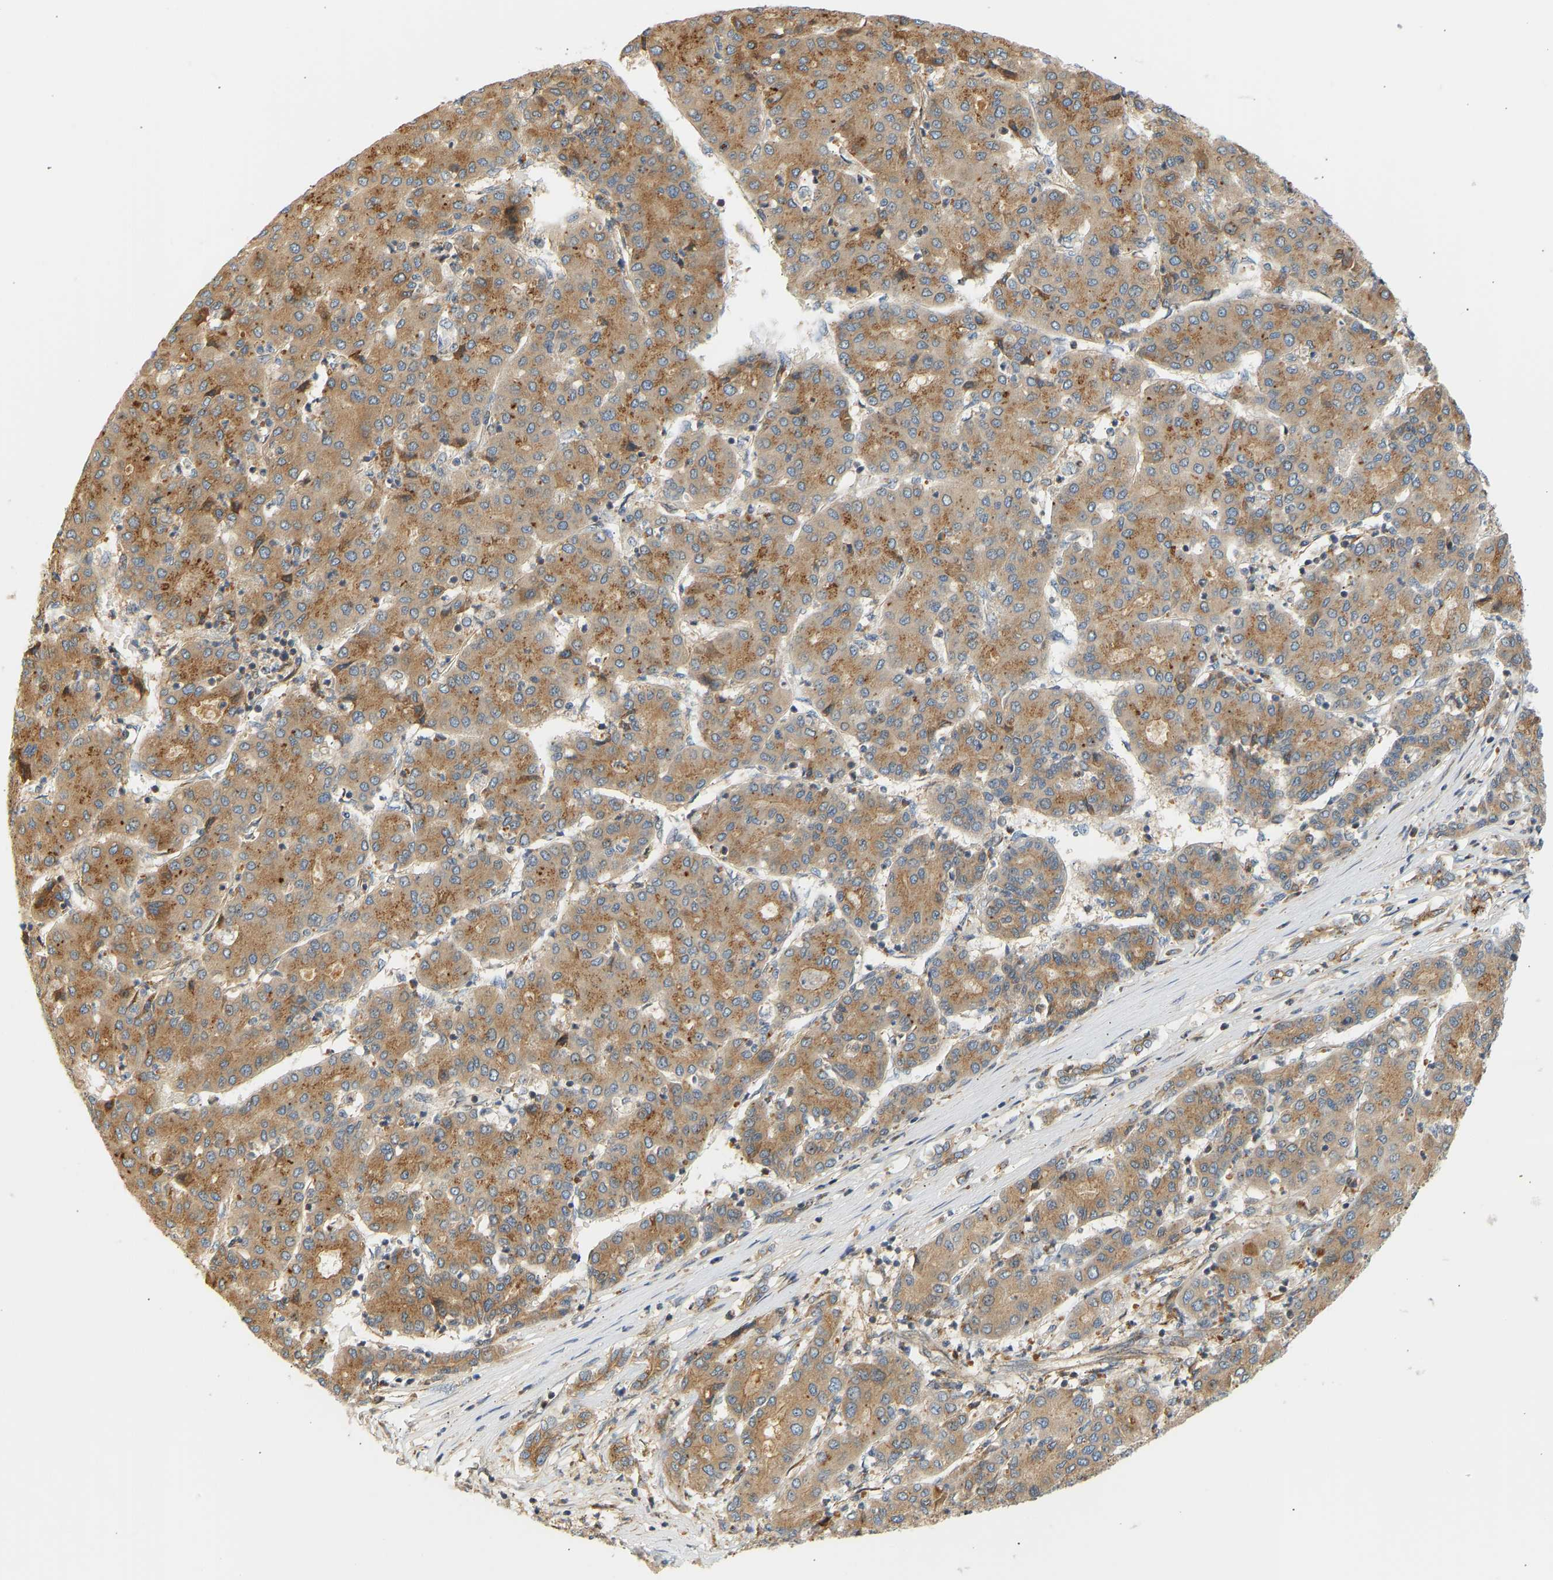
{"staining": {"intensity": "moderate", "quantity": ">75%", "location": "cytoplasmic/membranous"}, "tissue": "liver cancer", "cell_type": "Tumor cells", "image_type": "cancer", "snomed": [{"axis": "morphology", "description": "Carcinoma, Hepatocellular, NOS"}, {"axis": "topography", "description": "Liver"}], "caption": "Immunohistochemistry (IHC) micrograph of neoplastic tissue: human hepatocellular carcinoma (liver) stained using immunohistochemistry exhibits medium levels of moderate protein expression localized specifically in the cytoplasmic/membranous of tumor cells, appearing as a cytoplasmic/membranous brown color.", "gene": "CEP57", "patient": {"sex": "male", "age": 65}}